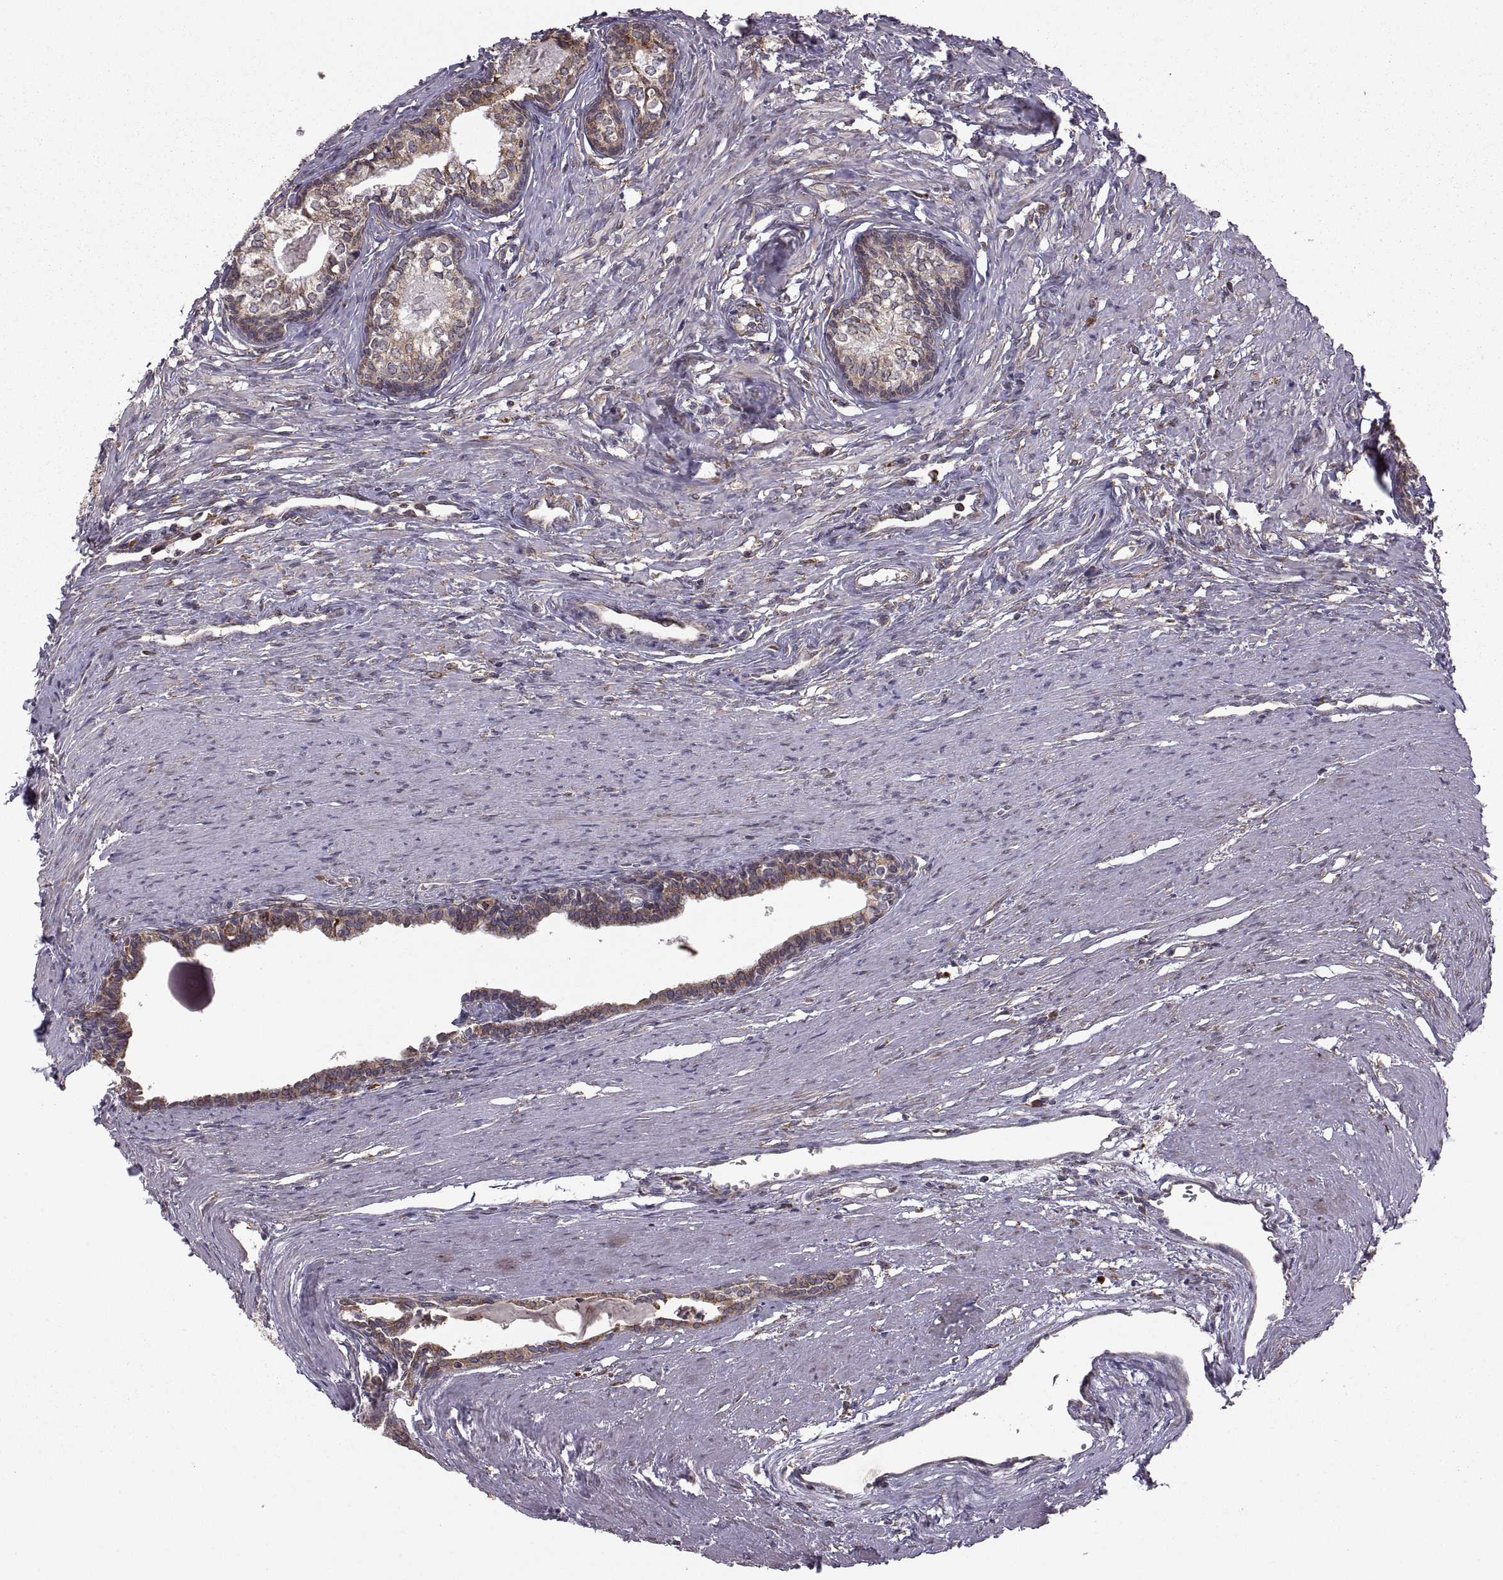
{"staining": {"intensity": "moderate", "quantity": "<25%", "location": "cytoplasmic/membranous"}, "tissue": "prostate", "cell_type": "Glandular cells", "image_type": "normal", "snomed": [{"axis": "morphology", "description": "Normal tissue, NOS"}, {"axis": "topography", "description": "Prostate"}], "caption": "Protein analysis of normal prostate demonstrates moderate cytoplasmic/membranous staining in about <25% of glandular cells. (DAB (3,3'-diaminobenzidine) IHC, brown staining for protein, blue staining for nuclei).", "gene": "PDIA3", "patient": {"sex": "male", "age": 60}}